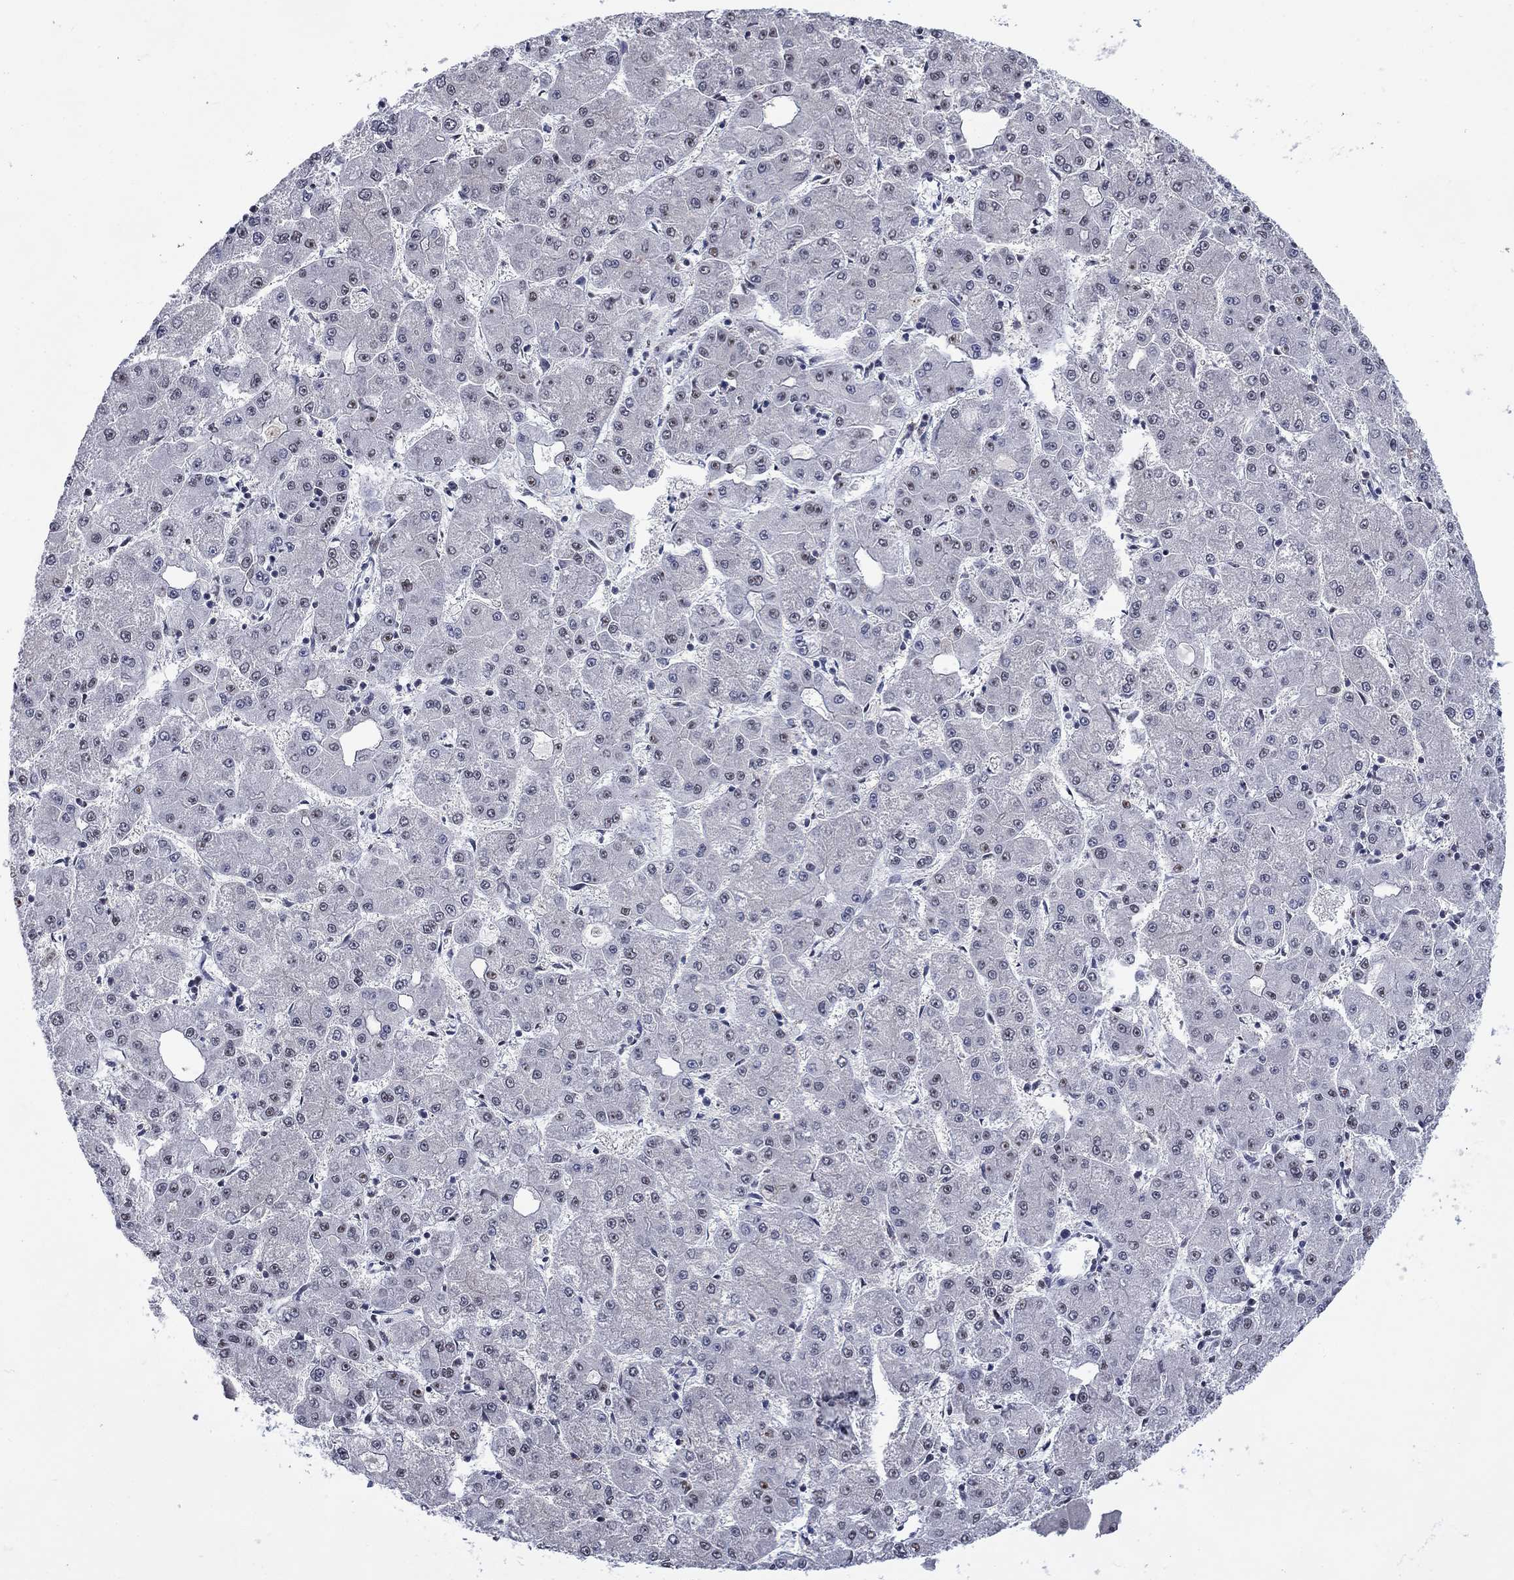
{"staining": {"intensity": "negative", "quantity": "none", "location": "none"}, "tissue": "liver cancer", "cell_type": "Tumor cells", "image_type": "cancer", "snomed": [{"axis": "morphology", "description": "Carcinoma, Hepatocellular, NOS"}, {"axis": "topography", "description": "Liver"}], "caption": "Immunohistochemical staining of liver cancer exhibits no significant staining in tumor cells. (DAB (3,3'-diaminobenzidine) immunohistochemistry, high magnification).", "gene": "CSRNP3", "patient": {"sex": "male", "age": 73}}